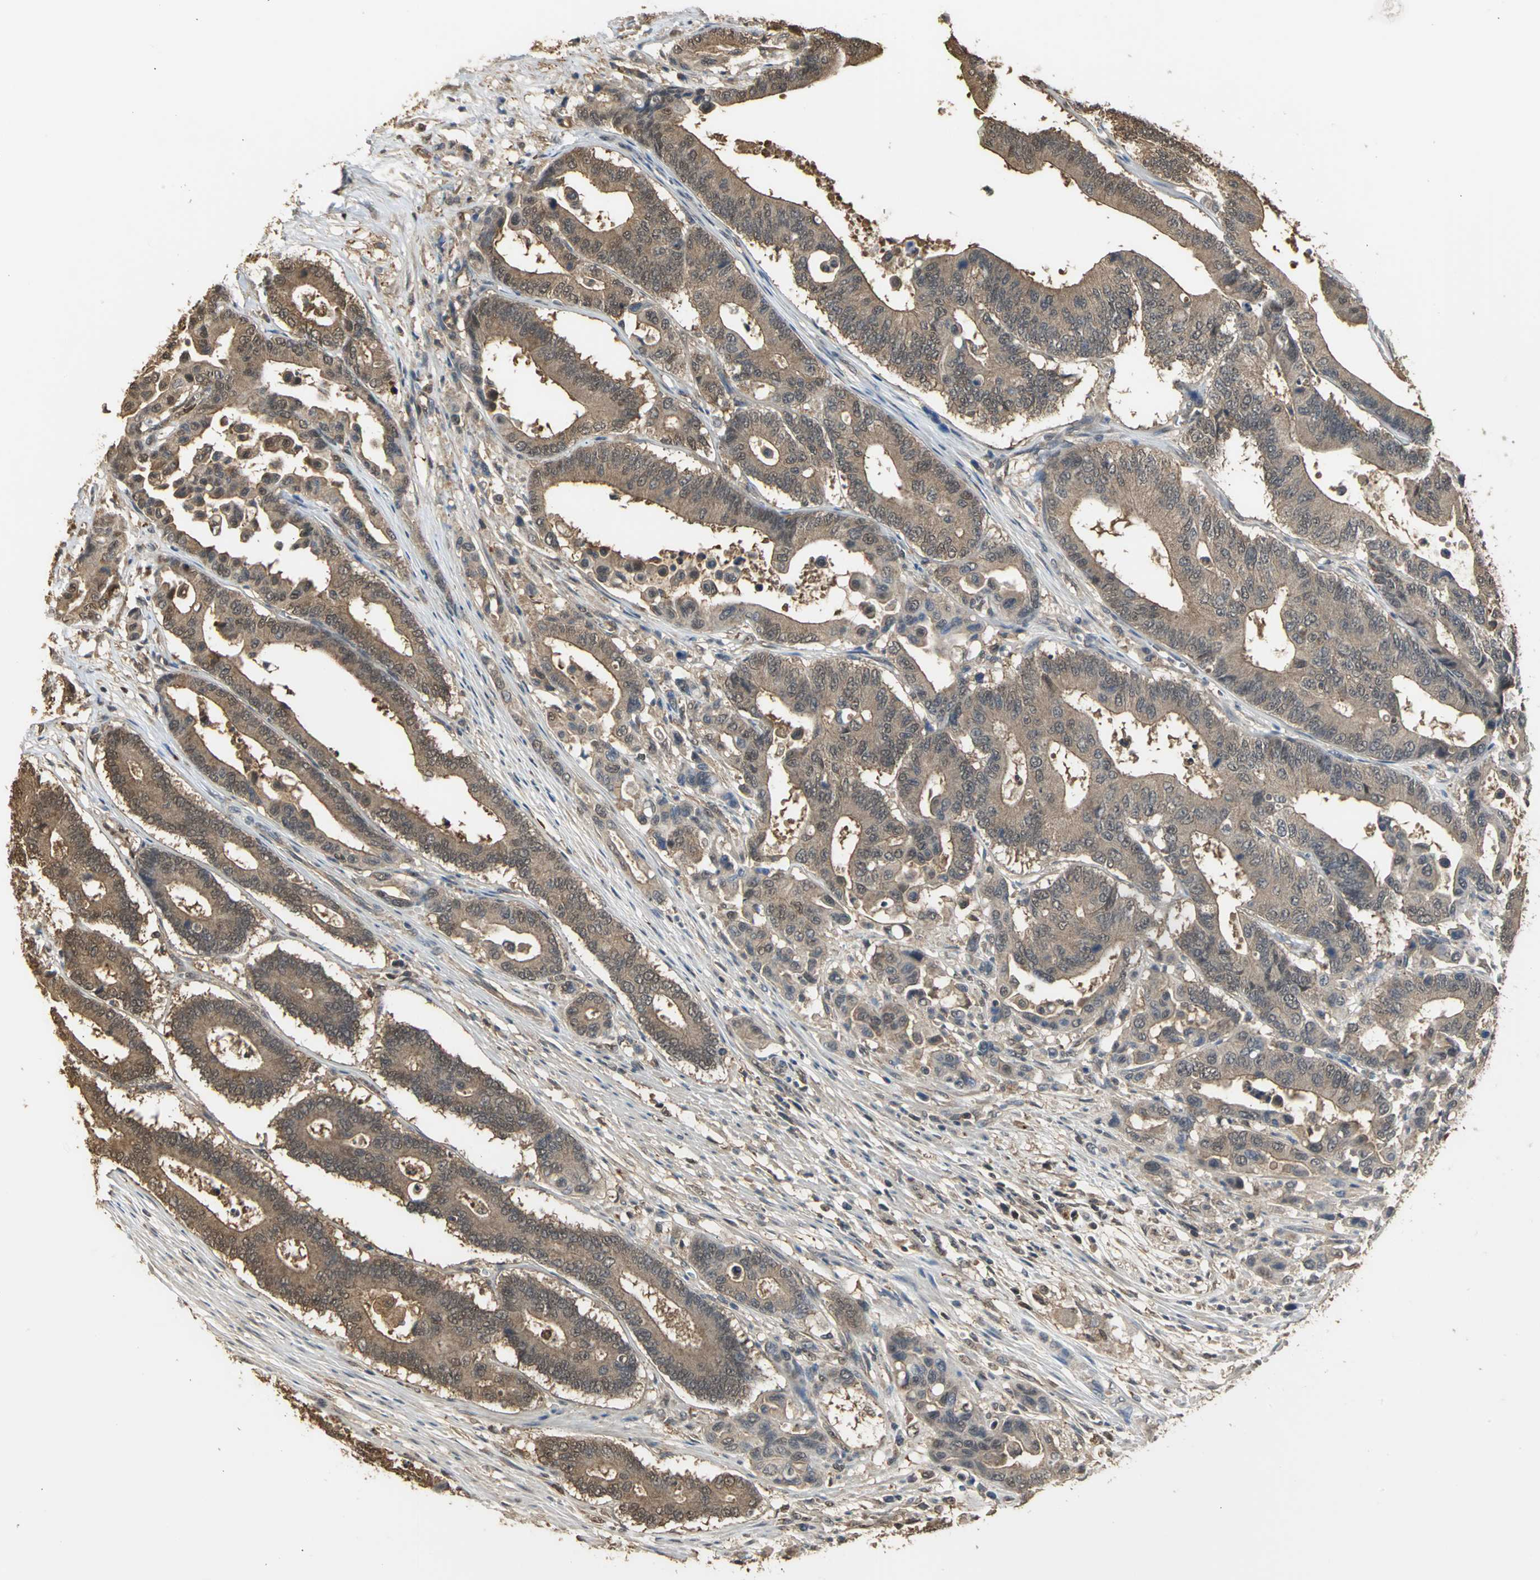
{"staining": {"intensity": "moderate", "quantity": ">75%", "location": "cytoplasmic/membranous,nuclear"}, "tissue": "colorectal cancer", "cell_type": "Tumor cells", "image_type": "cancer", "snomed": [{"axis": "morphology", "description": "Normal tissue, NOS"}, {"axis": "morphology", "description": "Adenocarcinoma, NOS"}, {"axis": "topography", "description": "Colon"}], "caption": "The image exhibits immunohistochemical staining of colorectal adenocarcinoma. There is moderate cytoplasmic/membranous and nuclear staining is identified in about >75% of tumor cells.", "gene": "PARK7", "patient": {"sex": "male", "age": 82}}